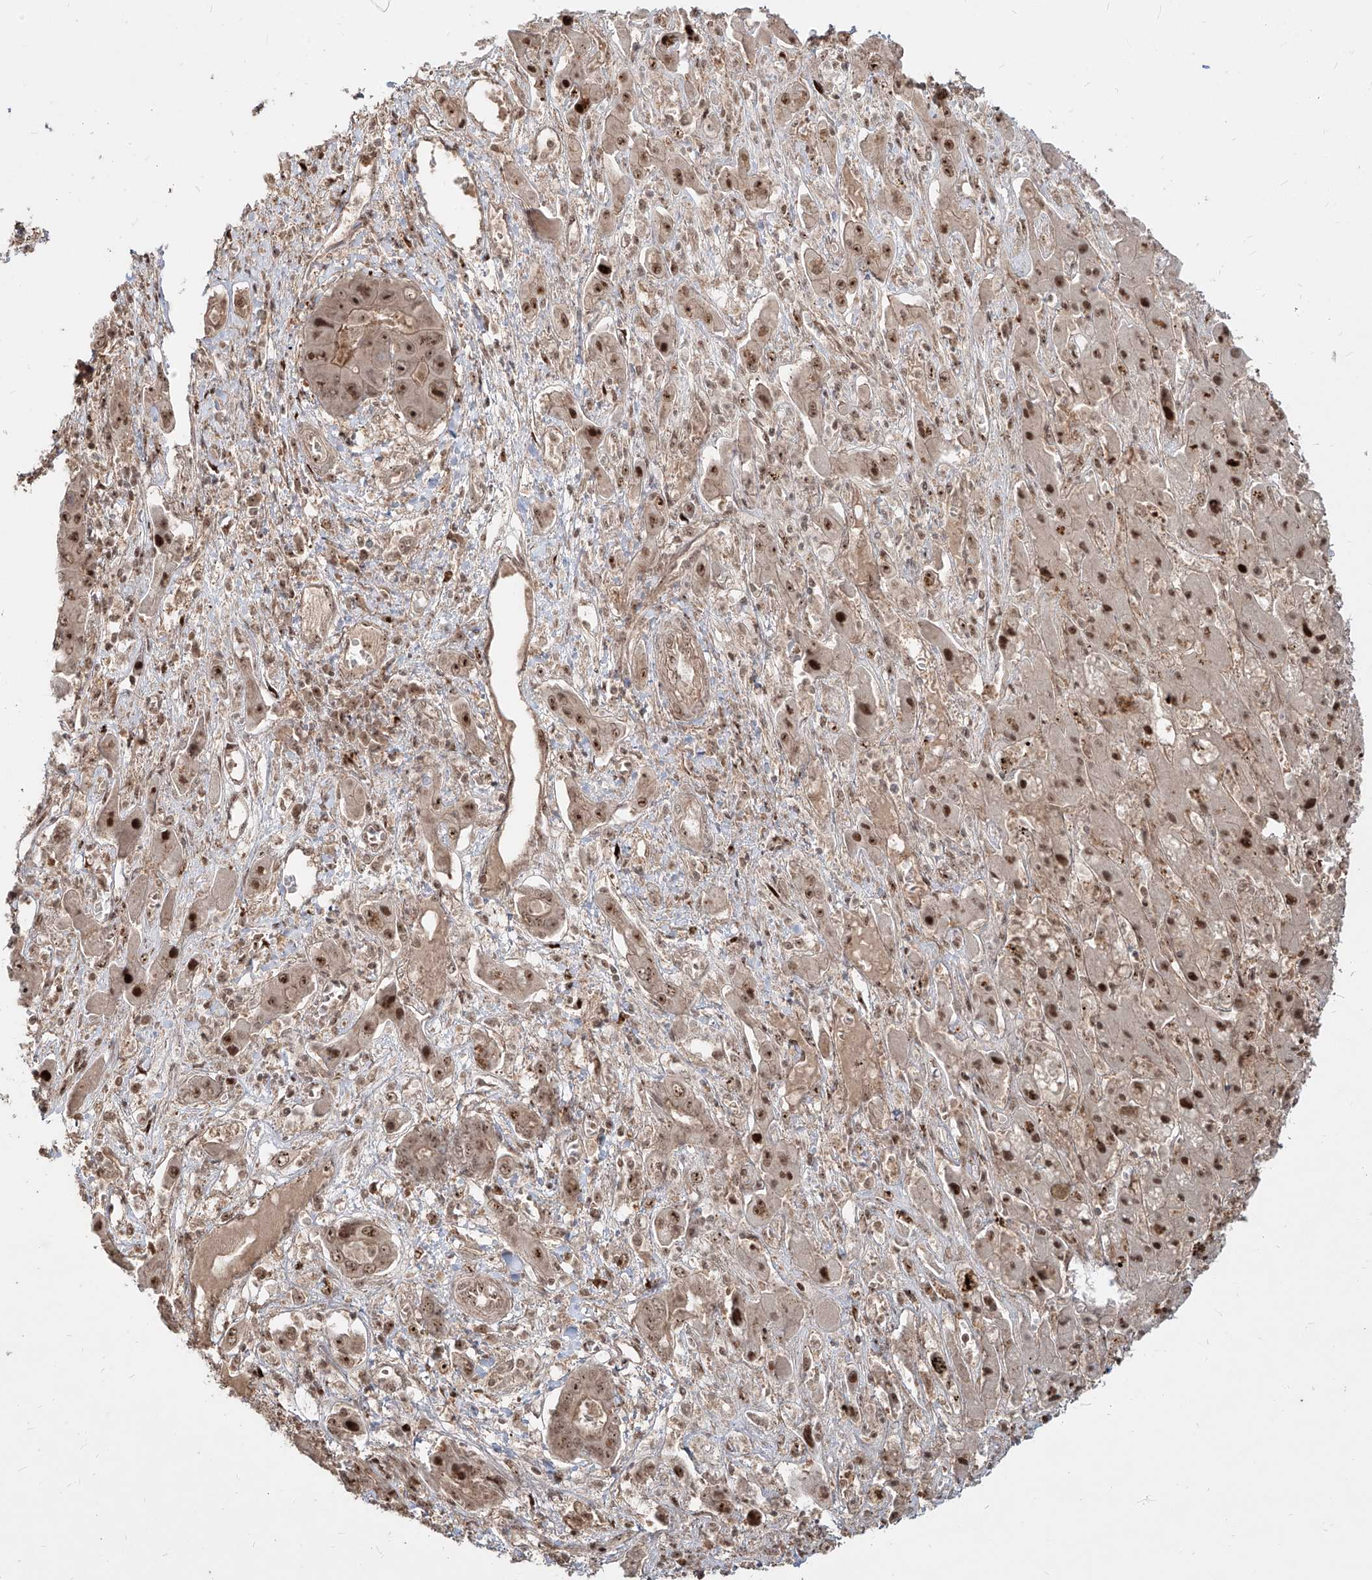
{"staining": {"intensity": "moderate", "quantity": ">75%", "location": "nuclear"}, "tissue": "liver cancer", "cell_type": "Tumor cells", "image_type": "cancer", "snomed": [{"axis": "morphology", "description": "Cholangiocarcinoma"}, {"axis": "topography", "description": "Liver"}], "caption": "This histopathology image reveals immunohistochemistry (IHC) staining of cholangiocarcinoma (liver), with medium moderate nuclear expression in about >75% of tumor cells.", "gene": "ZNF710", "patient": {"sex": "male", "age": 67}}